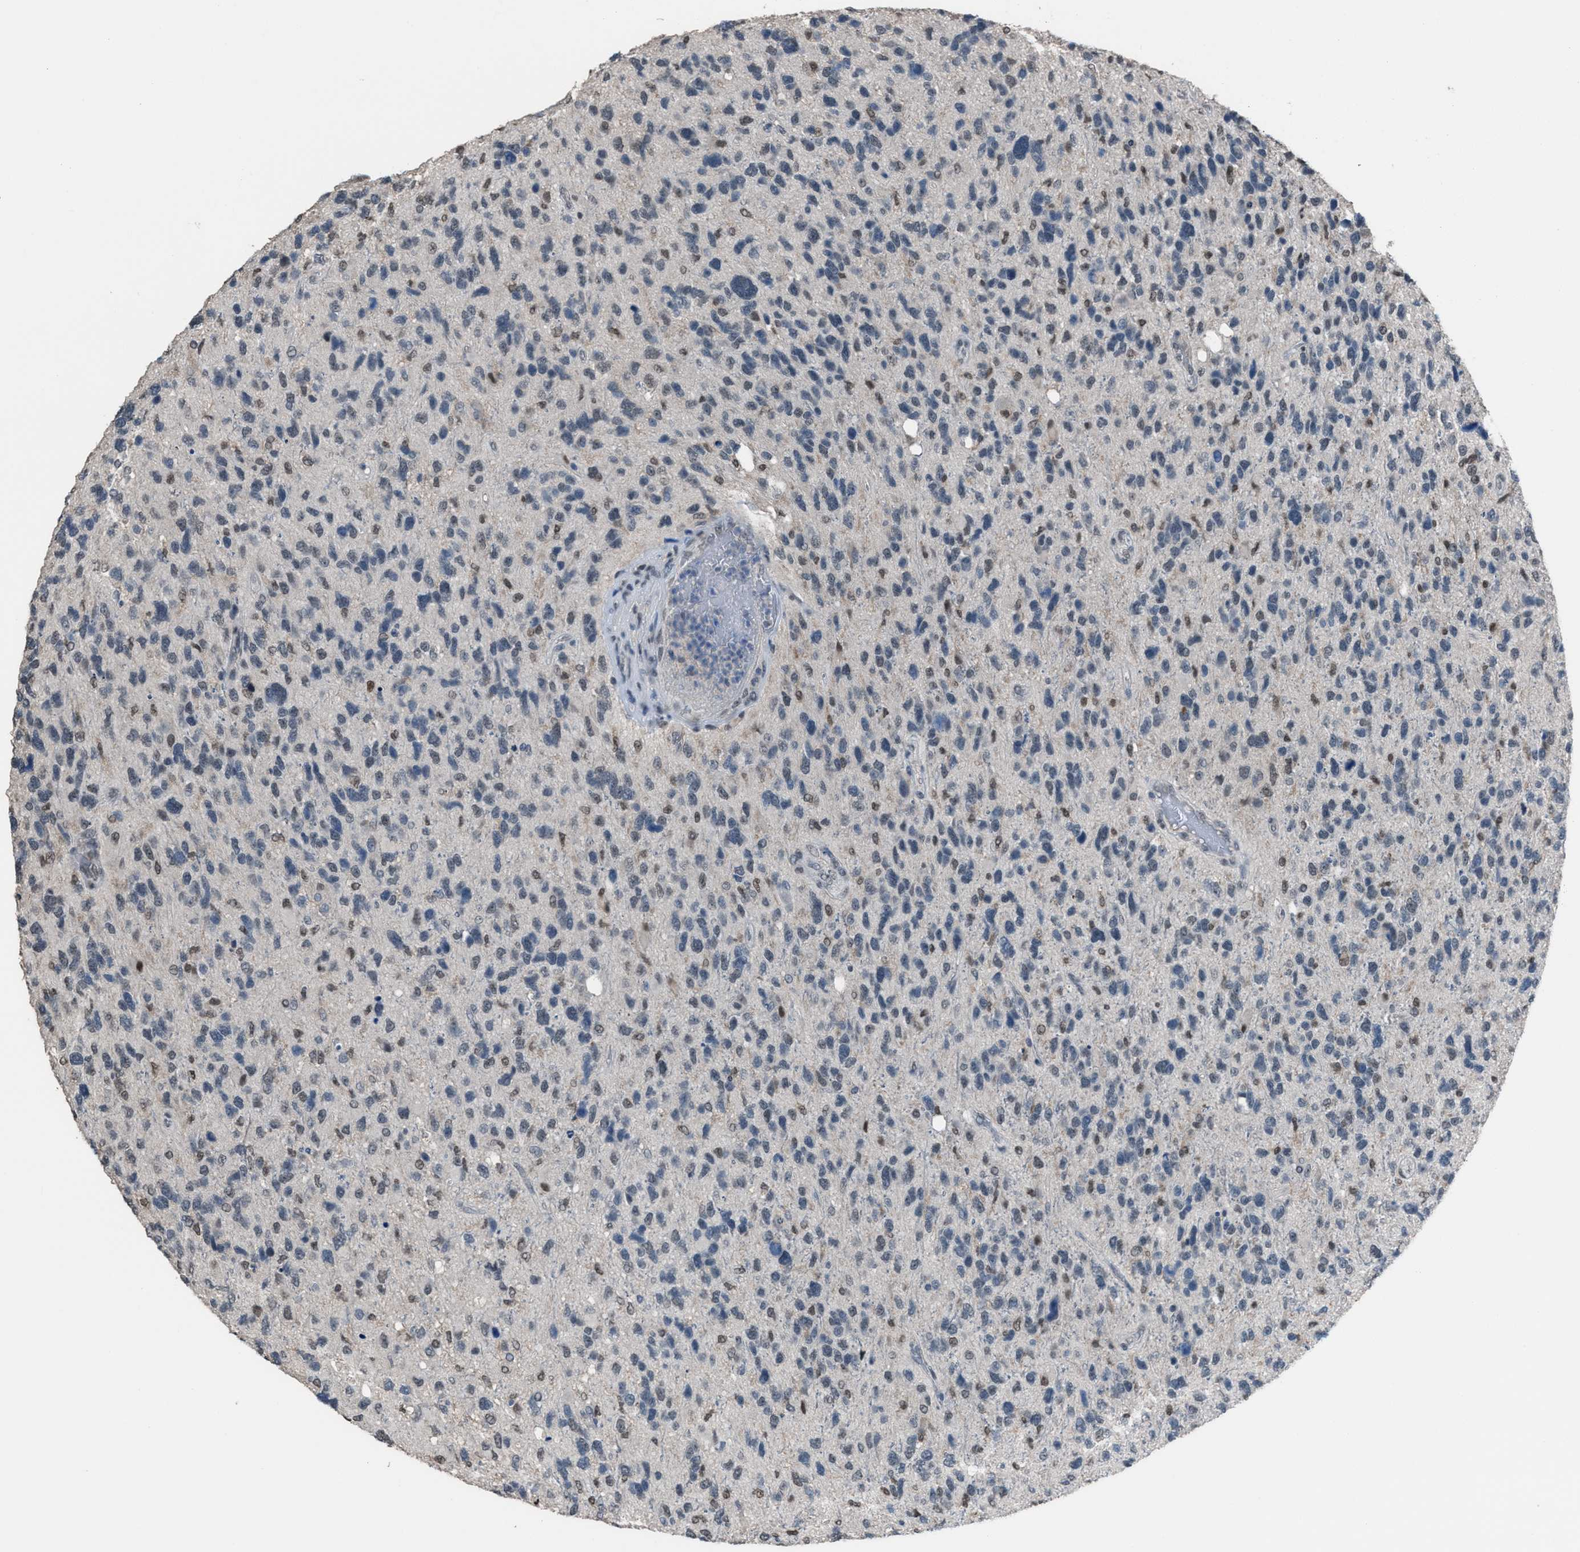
{"staining": {"intensity": "weak", "quantity": "<25%", "location": "nuclear"}, "tissue": "glioma", "cell_type": "Tumor cells", "image_type": "cancer", "snomed": [{"axis": "morphology", "description": "Glioma, malignant, High grade"}, {"axis": "topography", "description": "Brain"}], "caption": "This is an IHC image of malignant glioma (high-grade). There is no expression in tumor cells.", "gene": "ZNF276", "patient": {"sex": "female", "age": 58}}